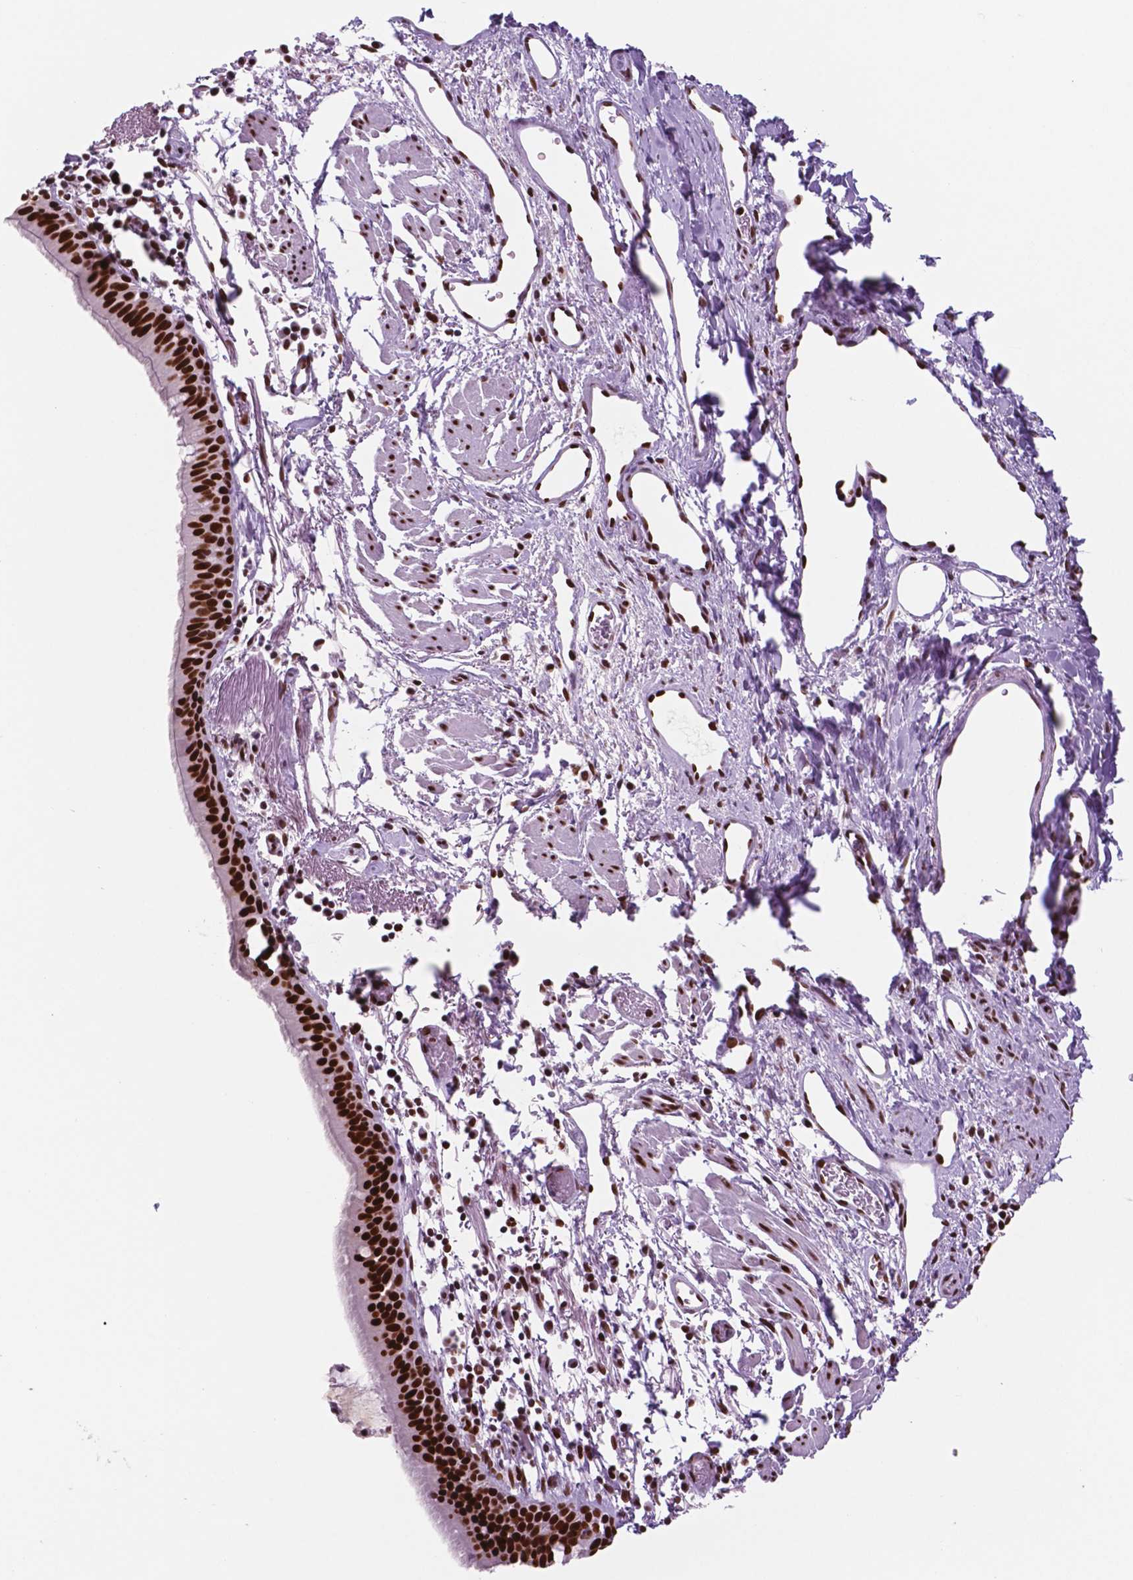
{"staining": {"intensity": "strong", "quantity": ">75%", "location": "nuclear"}, "tissue": "bronchus", "cell_type": "Respiratory epithelial cells", "image_type": "normal", "snomed": [{"axis": "morphology", "description": "Normal tissue, NOS"}, {"axis": "morphology", "description": "Adenocarcinoma, NOS"}, {"axis": "topography", "description": "Bronchus"}], "caption": "Protein expression analysis of normal bronchus demonstrates strong nuclear expression in about >75% of respiratory epithelial cells.", "gene": "MSH6", "patient": {"sex": "male", "age": 68}}